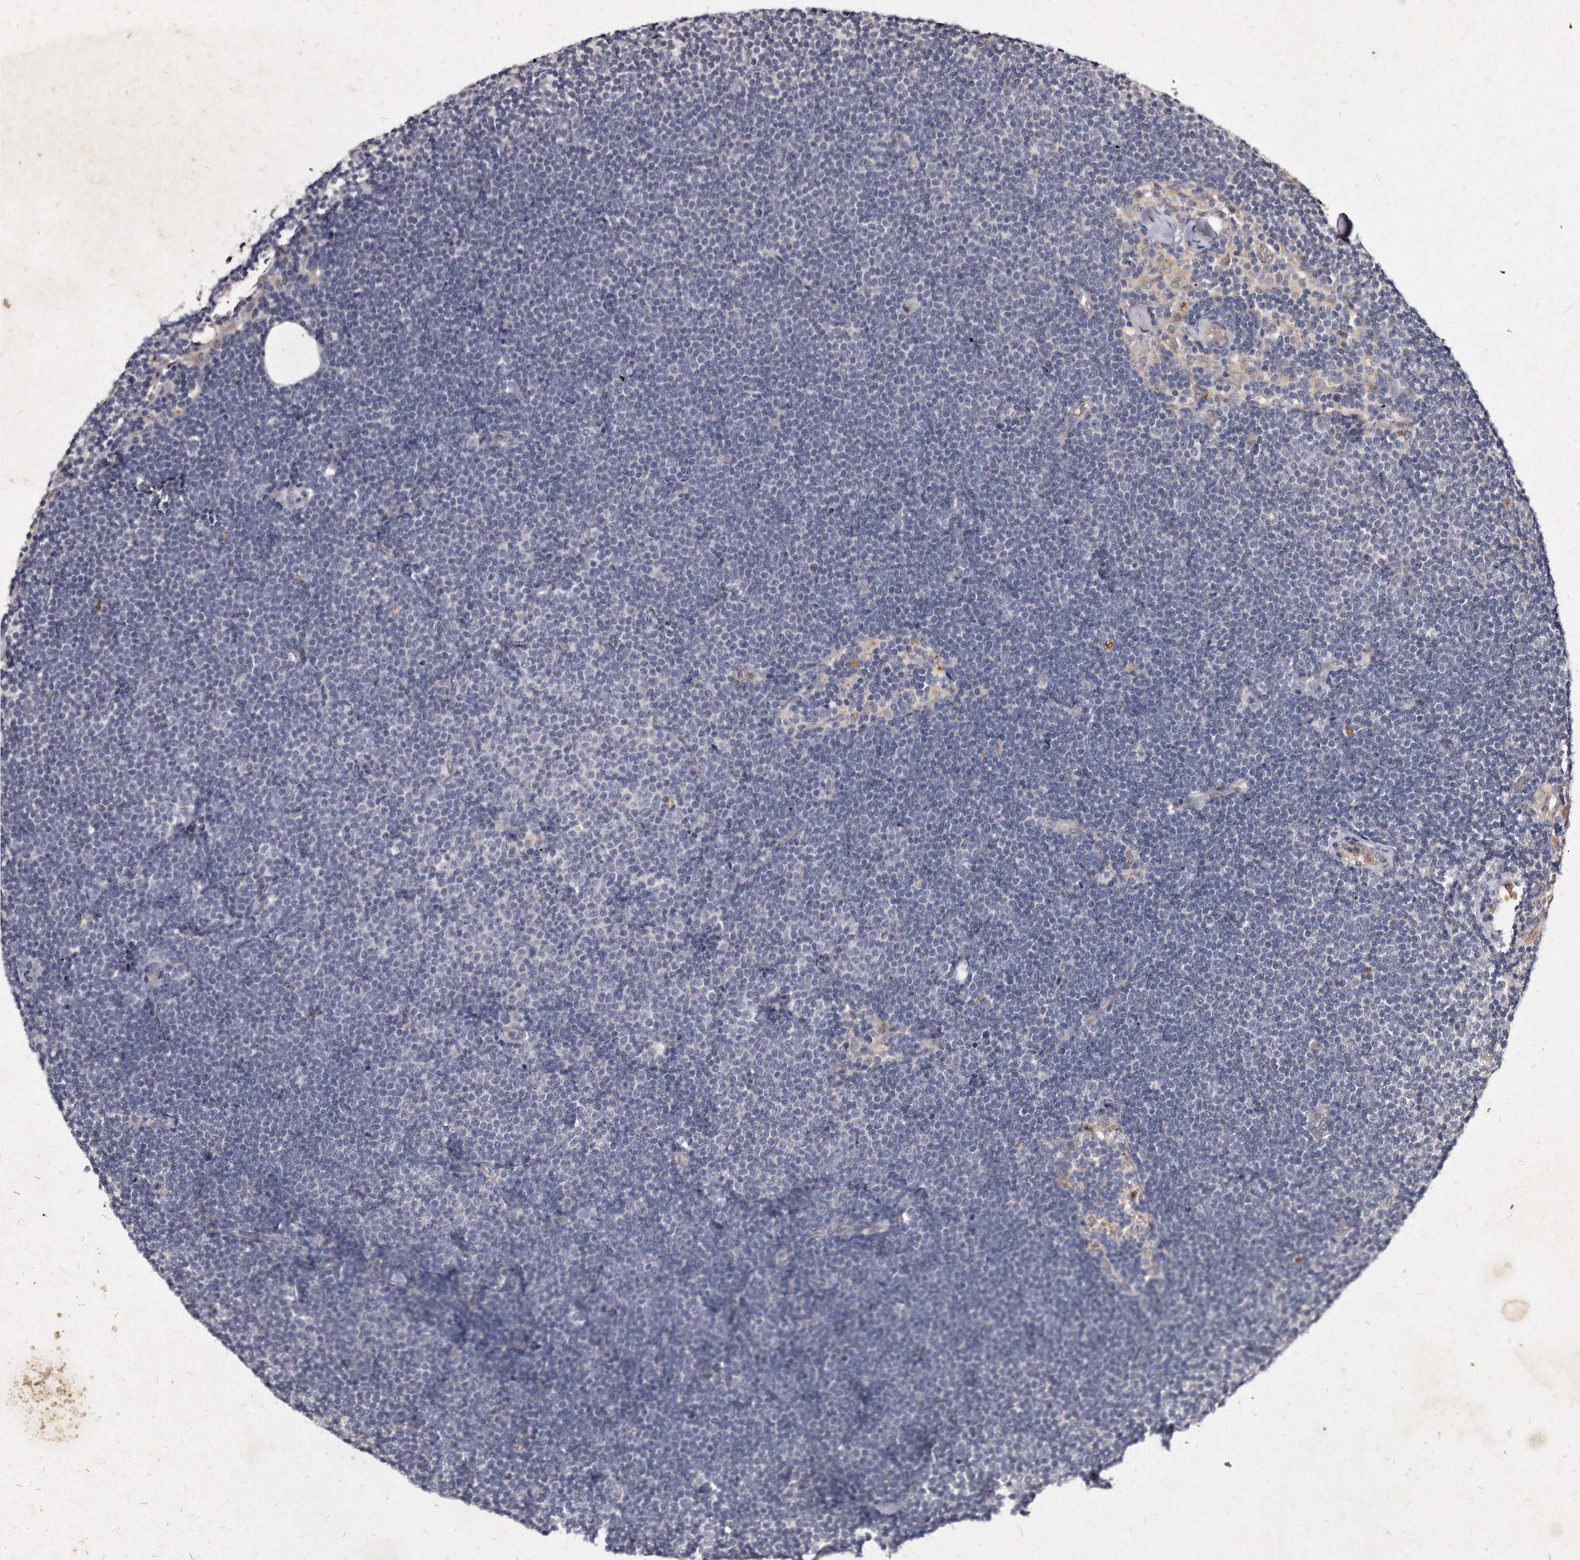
{"staining": {"intensity": "negative", "quantity": "none", "location": "none"}, "tissue": "lymphoma", "cell_type": "Tumor cells", "image_type": "cancer", "snomed": [{"axis": "morphology", "description": "Malignant lymphoma, non-Hodgkin's type, Low grade"}, {"axis": "topography", "description": "Lymph node"}], "caption": "A micrograph of lymphoma stained for a protein displays no brown staining in tumor cells.", "gene": "KLHDC3", "patient": {"sex": "female", "age": 53}}